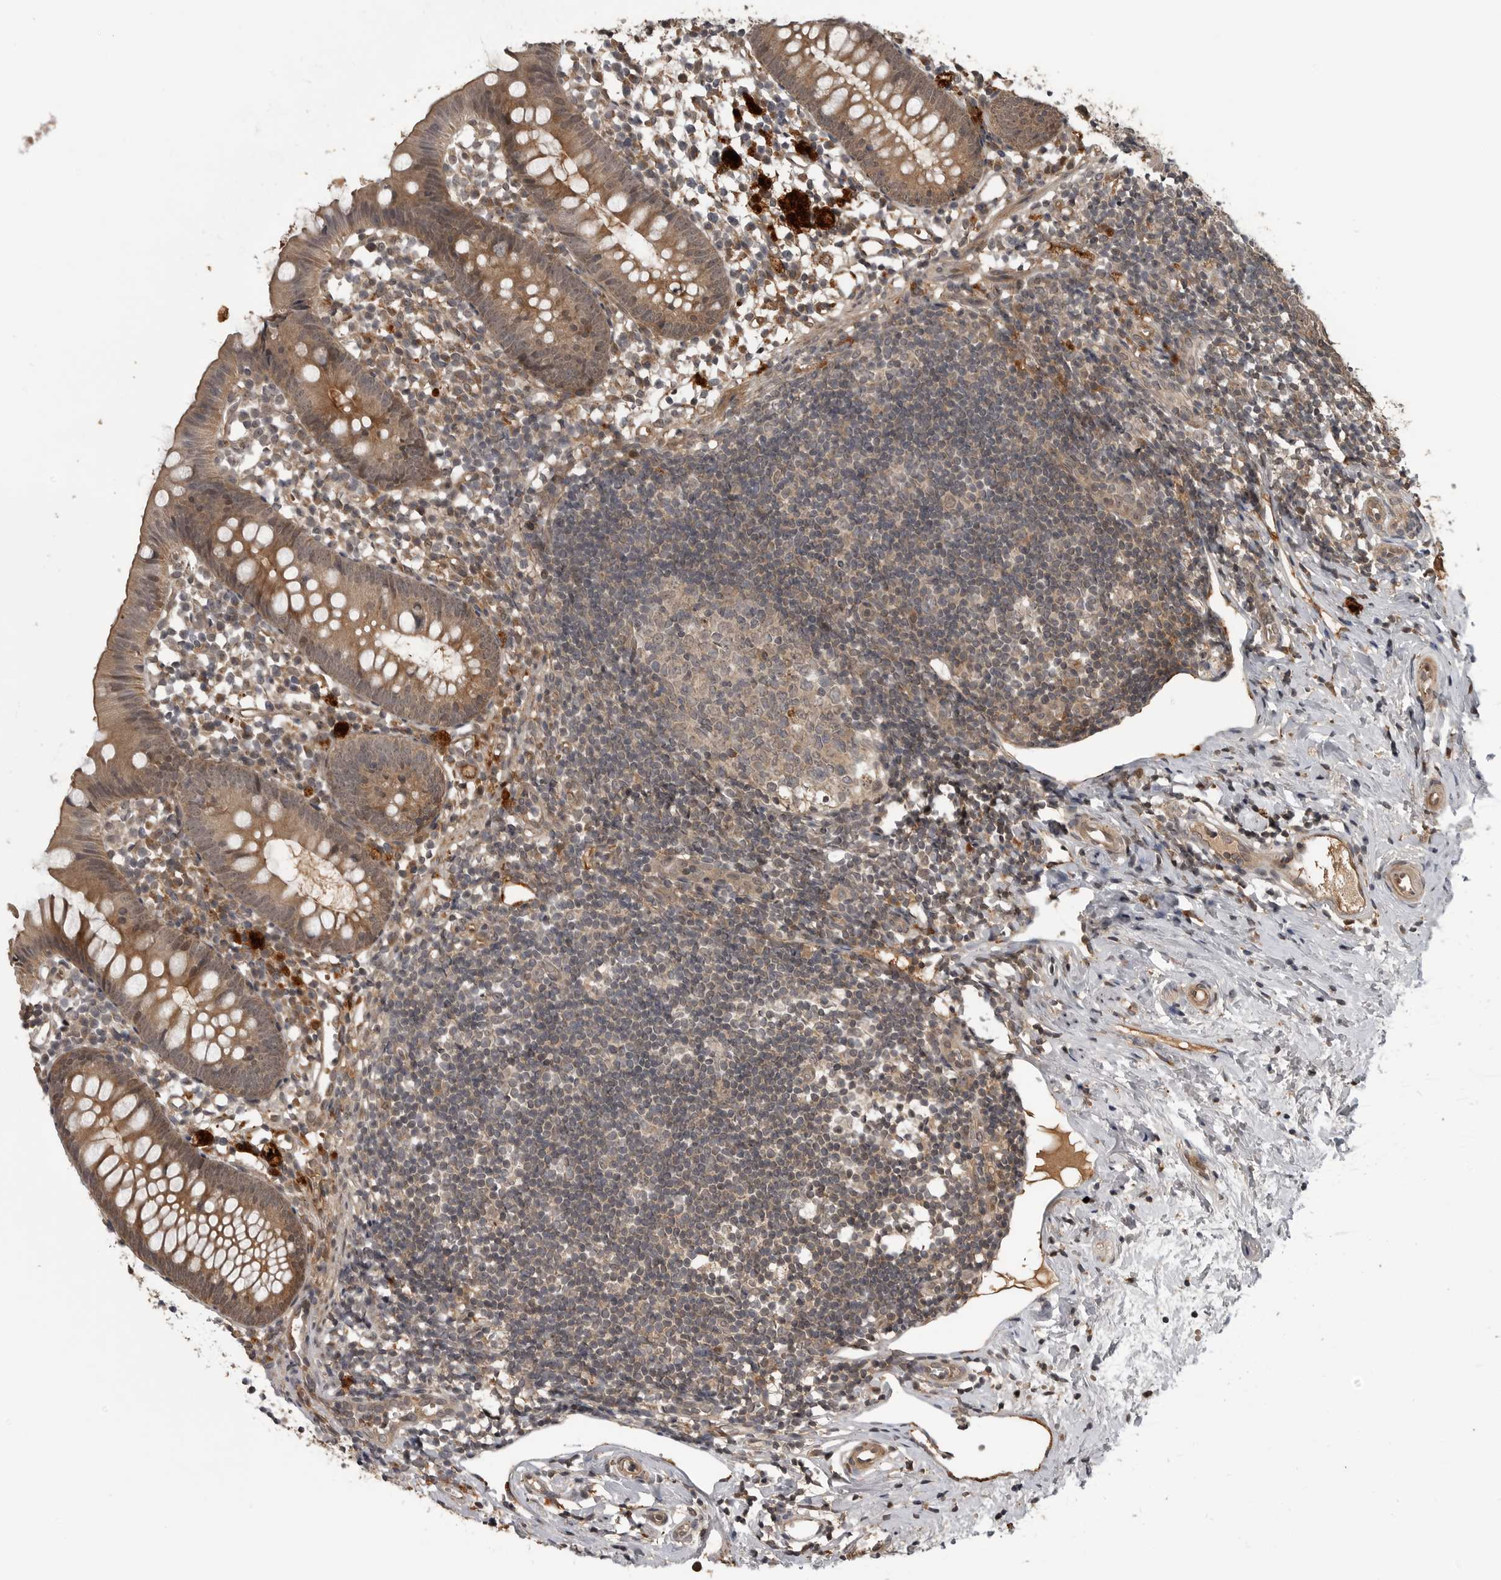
{"staining": {"intensity": "moderate", "quantity": ">75%", "location": "cytoplasmic/membranous,nuclear"}, "tissue": "appendix", "cell_type": "Glandular cells", "image_type": "normal", "snomed": [{"axis": "morphology", "description": "Normal tissue, NOS"}, {"axis": "topography", "description": "Appendix"}], "caption": "Moderate cytoplasmic/membranous,nuclear protein staining is seen in about >75% of glandular cells in appendix. Immunohistochemistry (ihc) stains the protein of interest in brown and the nuclei are stained blue.", "gene": "AKAP7", "patient": {"sex": "female", "age": 20}}